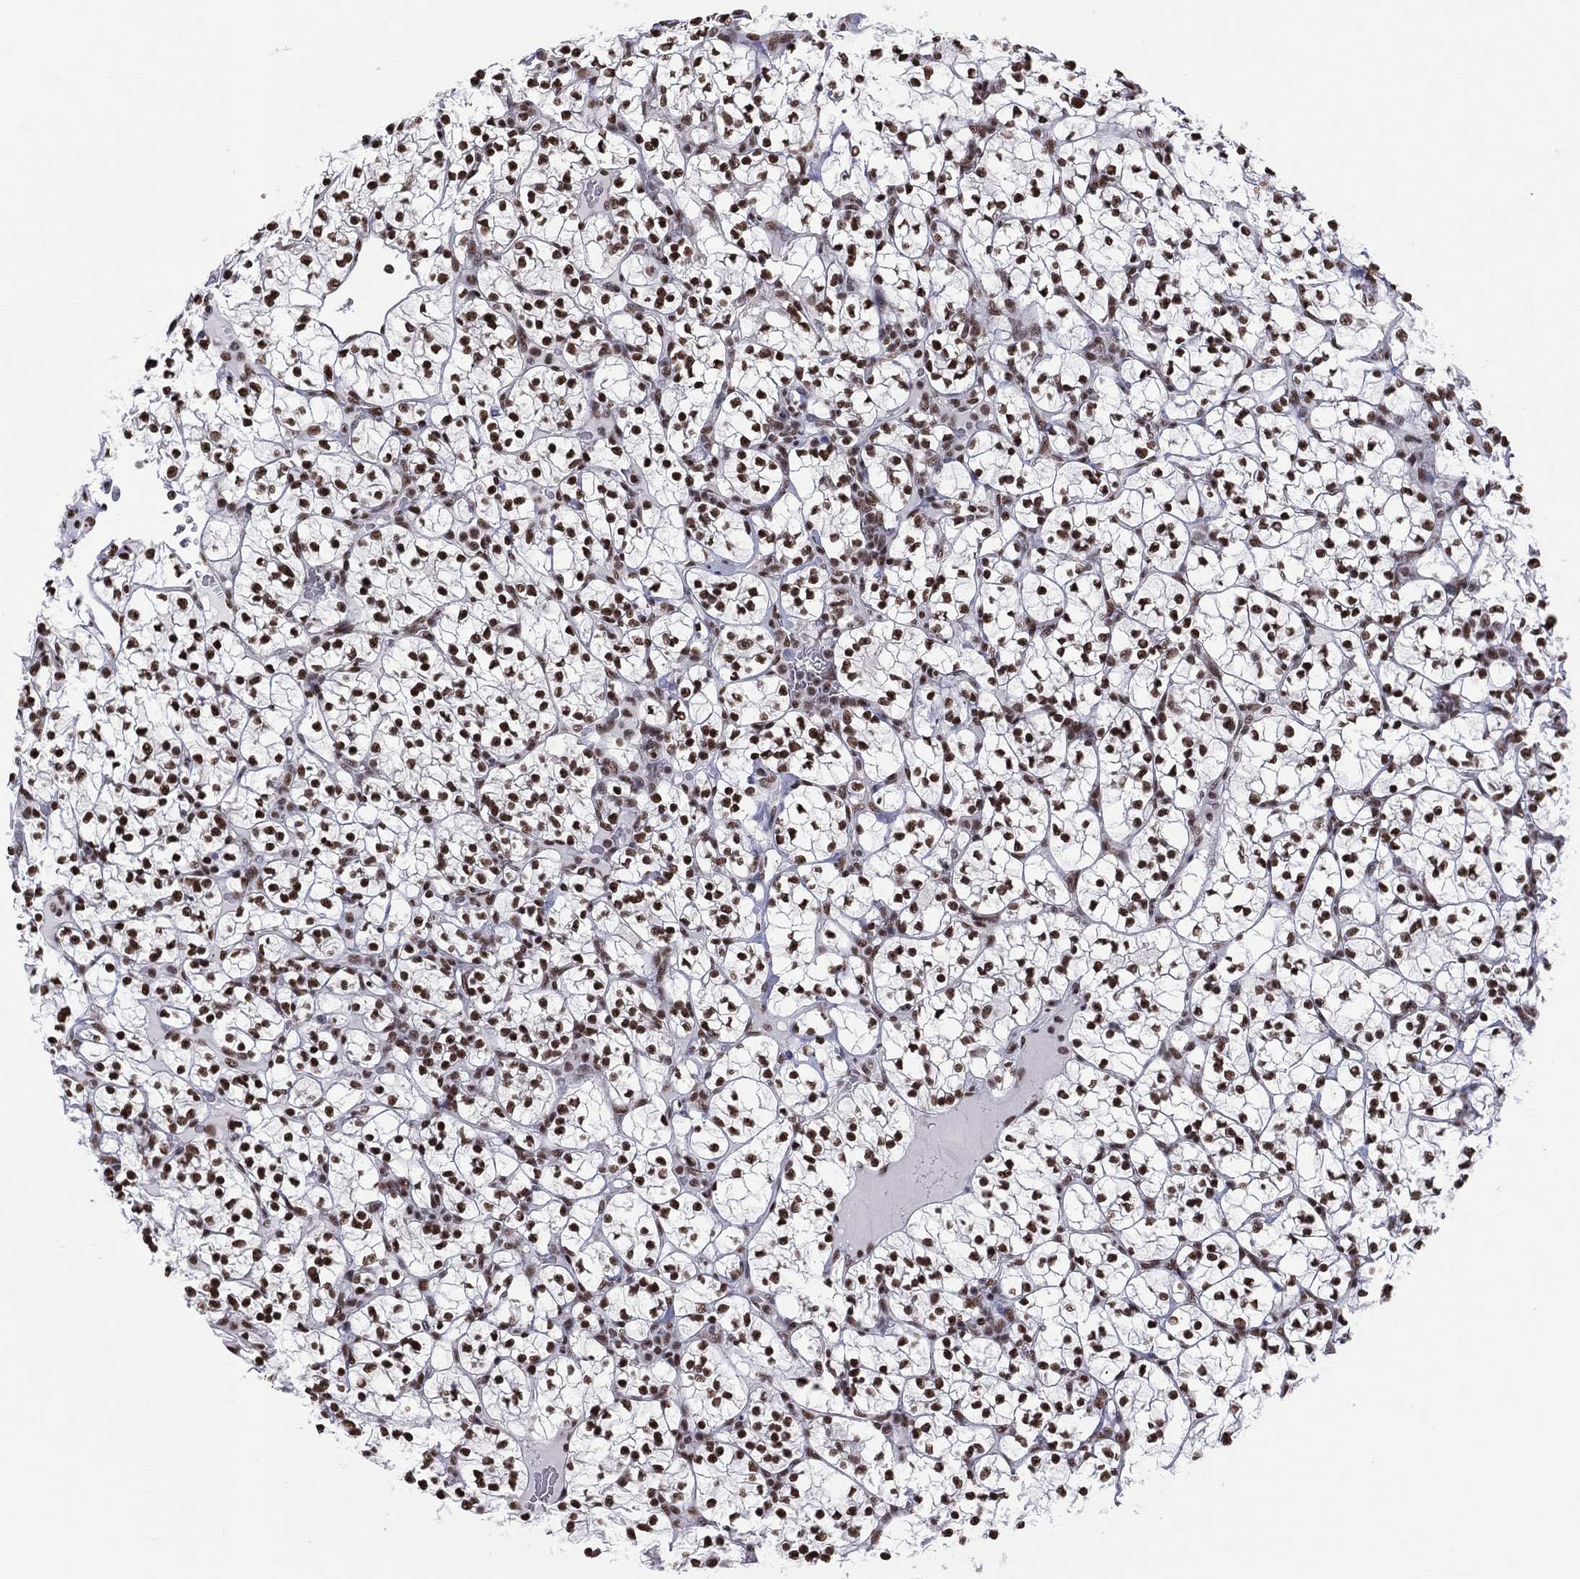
{"staining": {"intensity": "strong", "quantity": ">75%", "location": "nuclear"}, "tissue": "renal cancer", "cell_type": "Tumor cells", "image_type": "cancer", "snomed": [{"axis": "morphology", "description": "Adenocarcinoma, NOS"}, {"axis": "topography", "description": "Kidney"}], "caption": "Tumor cells demonstrate high levels of strong nuclear staining in approximately >75% of cells in human renal adenocarcinoma.", "gene": "ZNF7", "patient": {"sex": "female", "age": 89}}